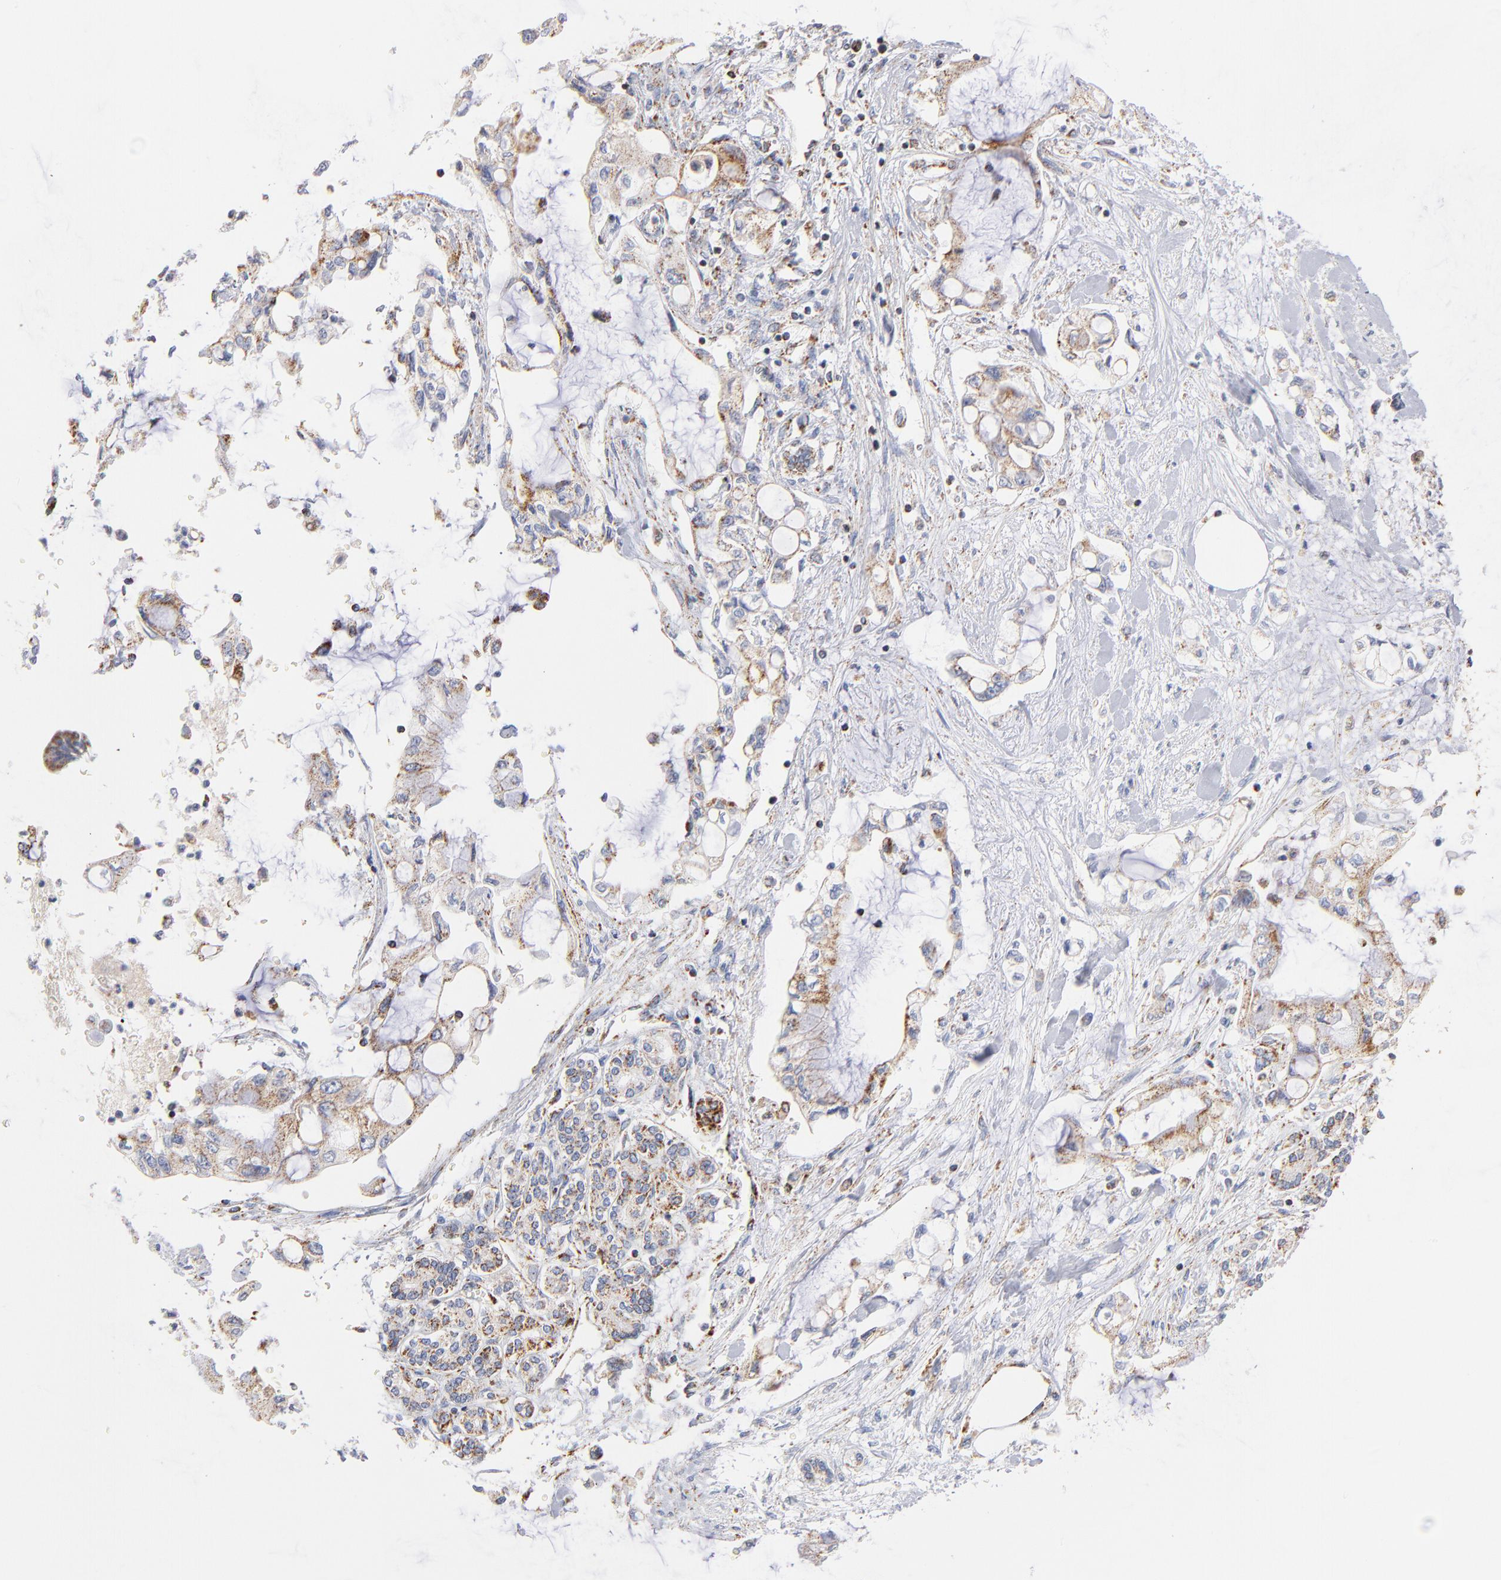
{"staining": {"intensity": "moderate", "quantity": ">75%", "location": "cytoplasmic/membranous"}, "tissue": "pancreatic cancer", "cell_type": "Tumor cells", "image_type": "cancer", "snomed": [{"axis": "morphology", "description": "Adenocarcinoma, NOS"}, {"axis": "topography", "description": "Pancreas"}], "caption": "The micrograph shows a brown stain indicating the presence of a protein in the cytoplasmic/membranous of tumor cells in pancreatic cancer.", "gene": "DLAT", "patient": {"sex": "female", "age": 70}}